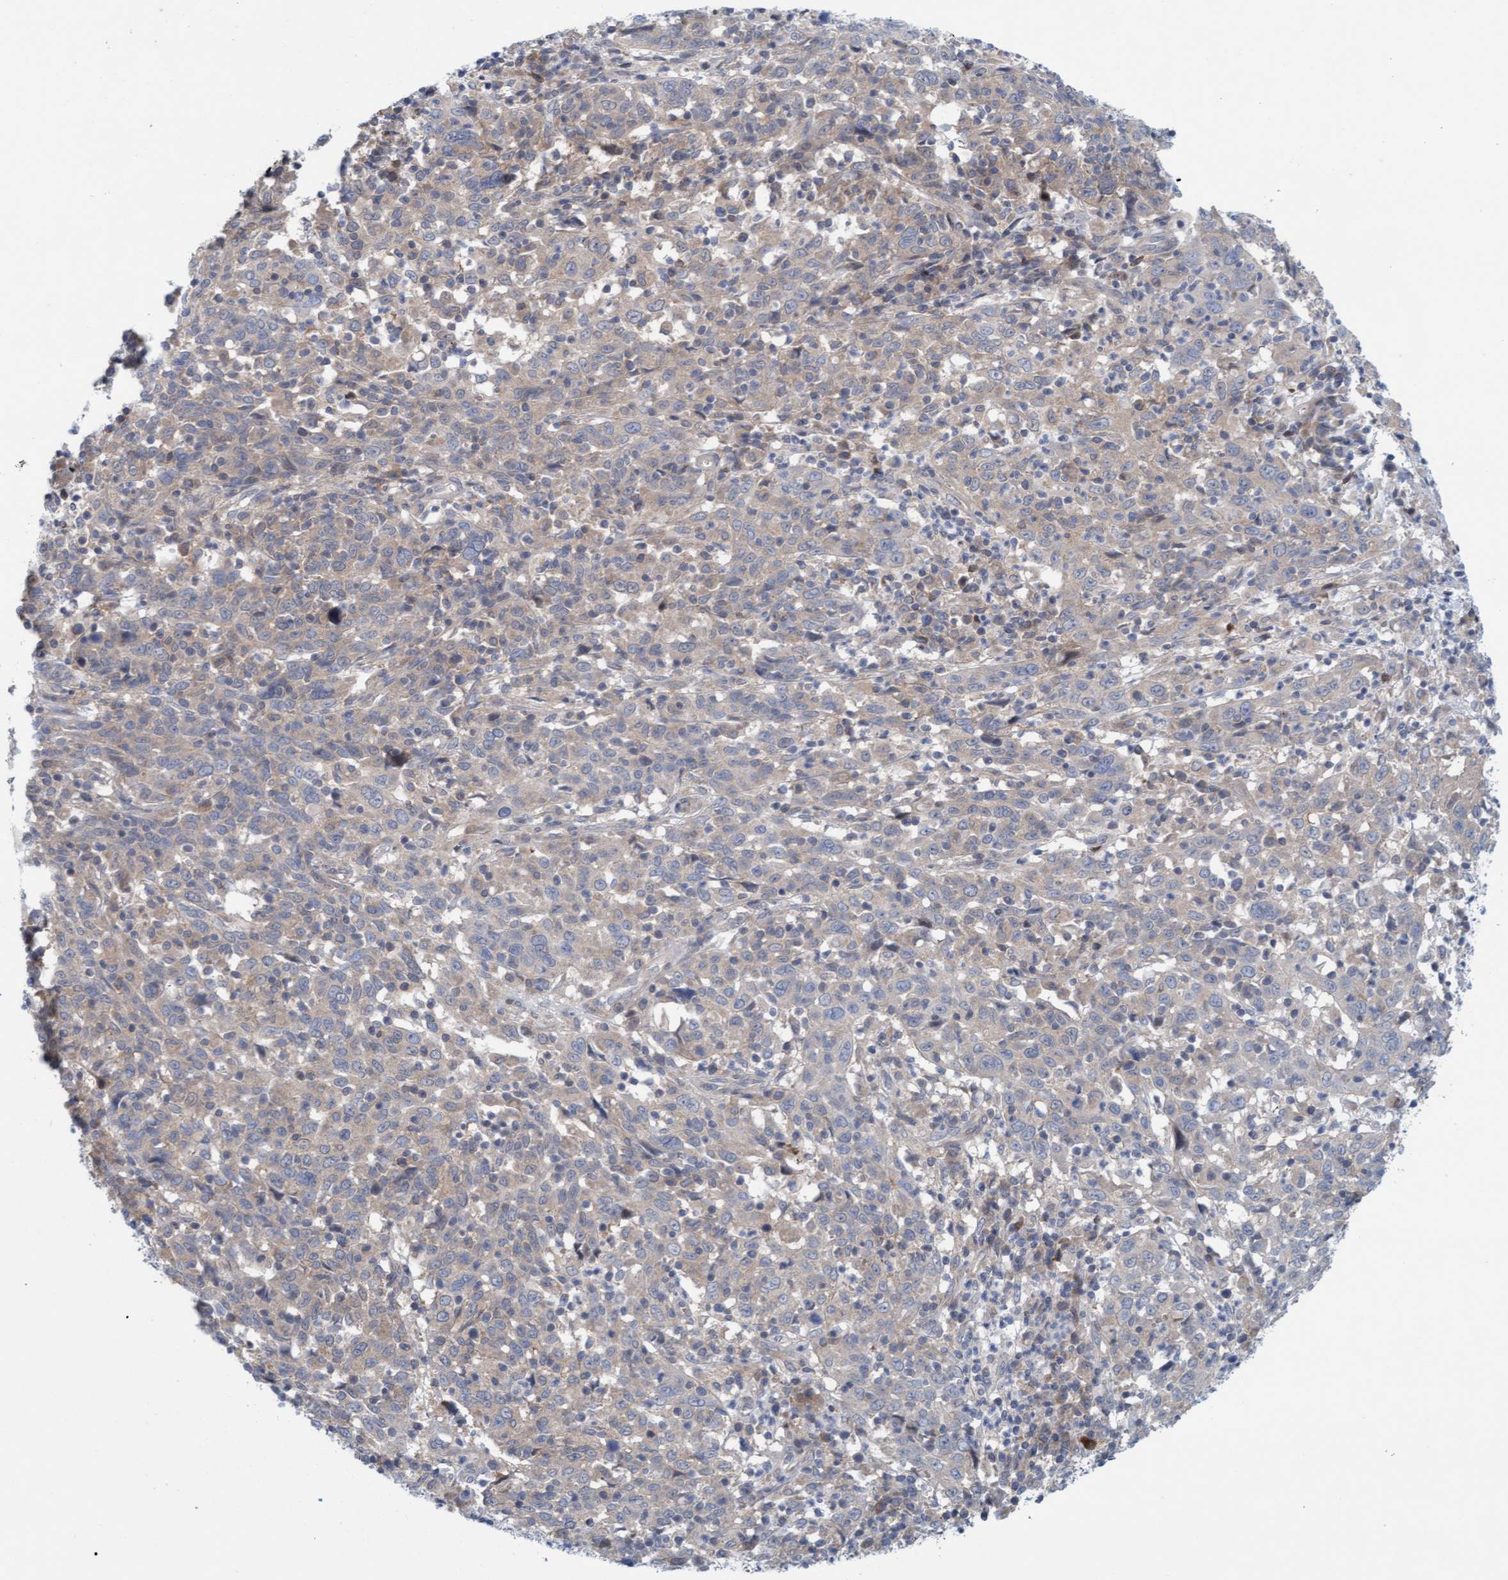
{"staining": {"intensity": "negative", "quantity": "none", "location": "none"}, "tissue": "cervical cancer", "cell_type": "Tumor cells", "image_type": "cancer", "snomed": [{"axis": "morphology", "description": "Squamous cell carcinoma, NOS"}, {"axis": "topography", "description": "Cervix"}], "caption": "IHC histopathology image of neoplastic tissue: human cervical squamous cell carcinoma stained with DAB reveals no significant protein staining in tumor cells.", "gene": "KLHL25", "patient": {"sex": "female", "age": 46}}